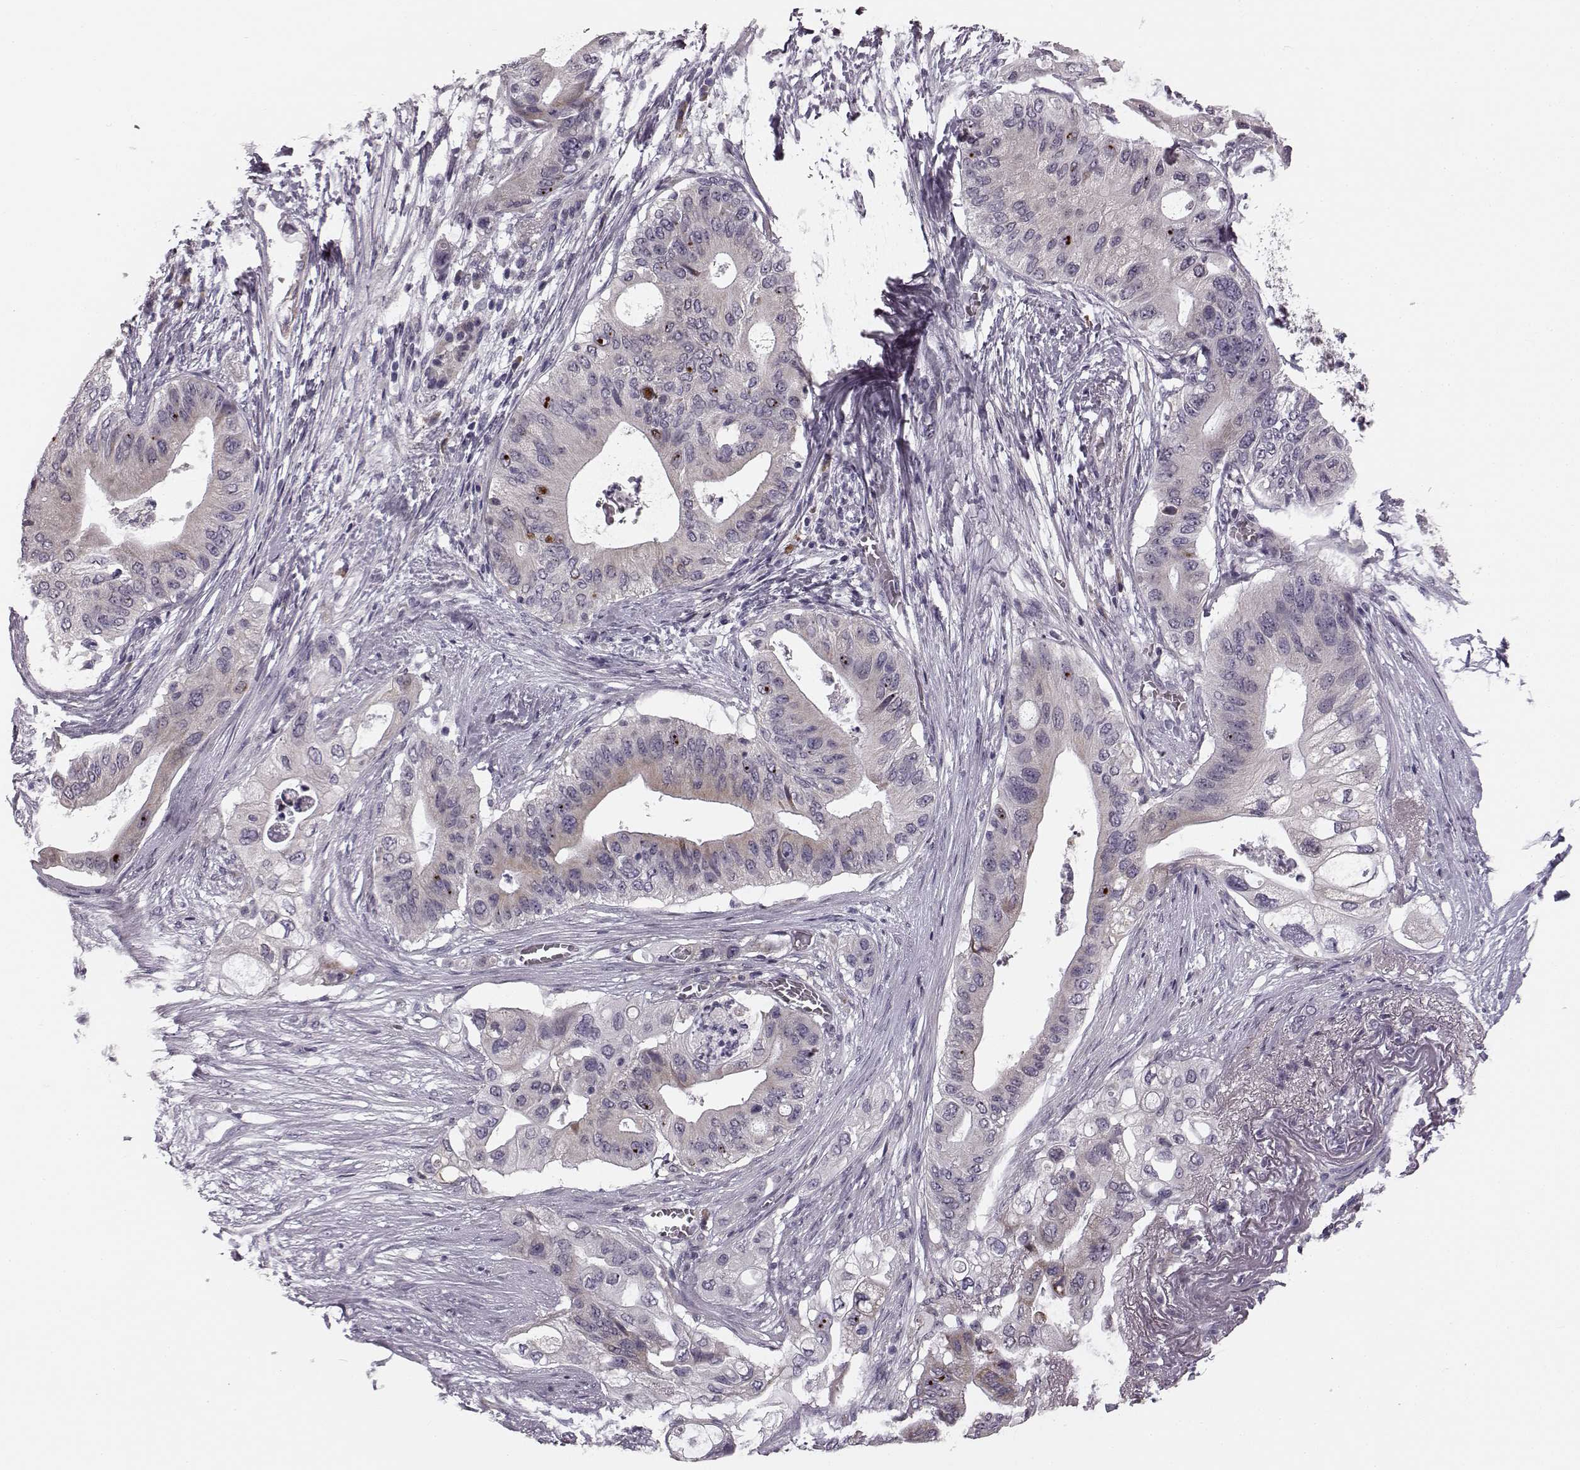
{"staining": {"intensity": "weak", "quantity": "<25%", "location": "cytoplasmic/membranous"}, "tissue": "pancreatic cancer", "cell_type": "Tumor cells", "image_type": "cancer", "snomed": [{"axis": "morphology", "description": "Adenocarcinoma, NOS"}, {"axis": "topography", "description": "Pancreas"}], "caption": "Immunohistochemistry (IHC) histopathology image of pancreatic cancer stained for a protein (brown), which shows no positivity in tumor cells. (DAB (3,3'-diaminobenzidine) IHC with hematoxylin counter stain).", "gene": "FAM234B", "patient": {"sex": "female", "age": 72}}